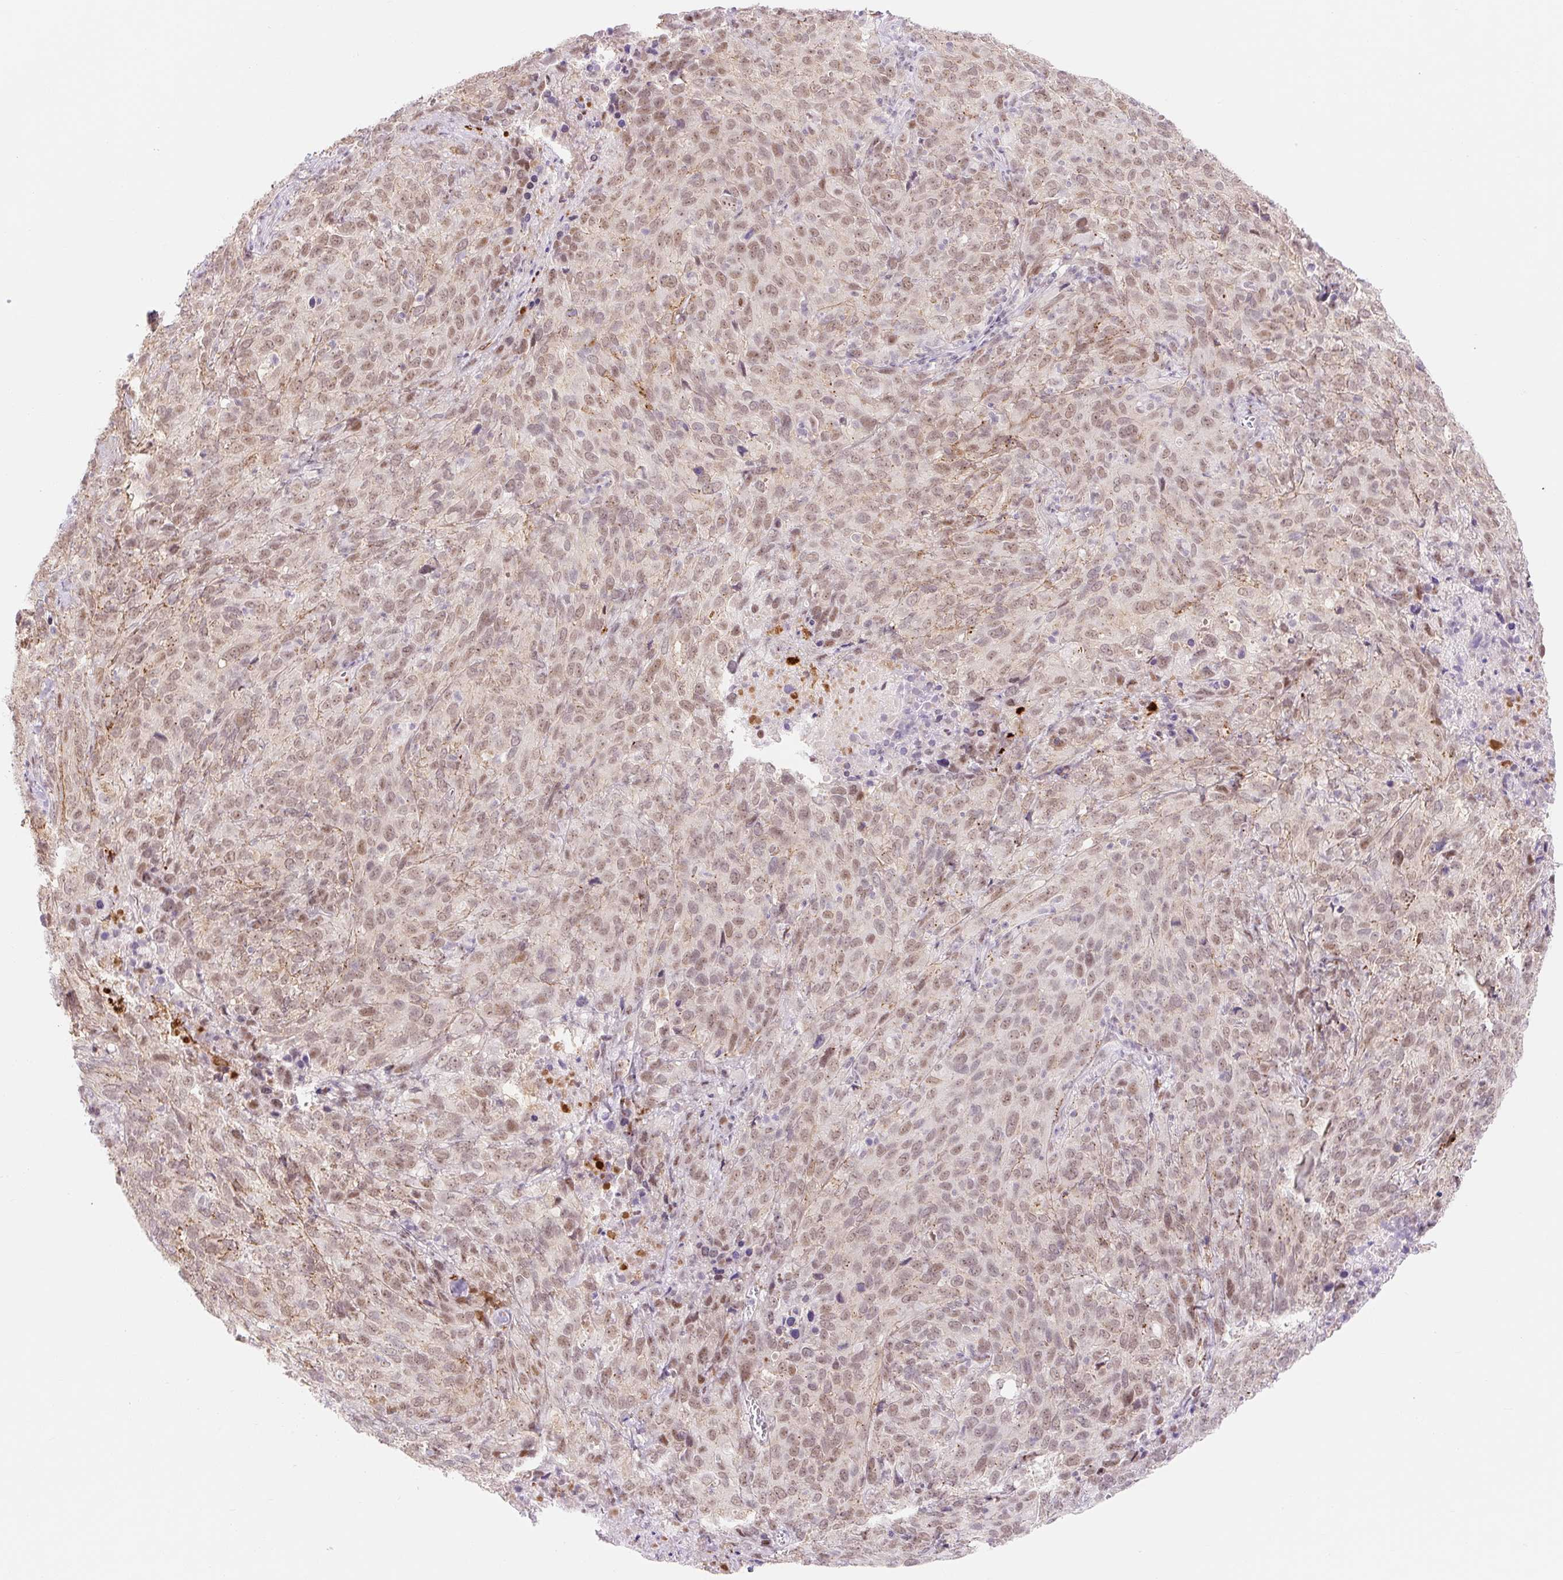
{"staining": {"intensity": "weak", "quantity": ">75%", "location": "nuclear"}, "tissue": "cervical cancer", "cell_type": "Tumor cells", "image_type": "cancer", "snomed": [{"axis": "morphology", "description": "Squamous cell carcinoma, NOS"}, {"axis": "topography", "description": "Cervix"}], "caption": "The immunohistochemical stain highlights weak nuclear expression in tumor cells of squamous cell carcinoma (cervical) tissue.", "gene": "H2BW1", "patient": {"sex": "female", "age": 51}}